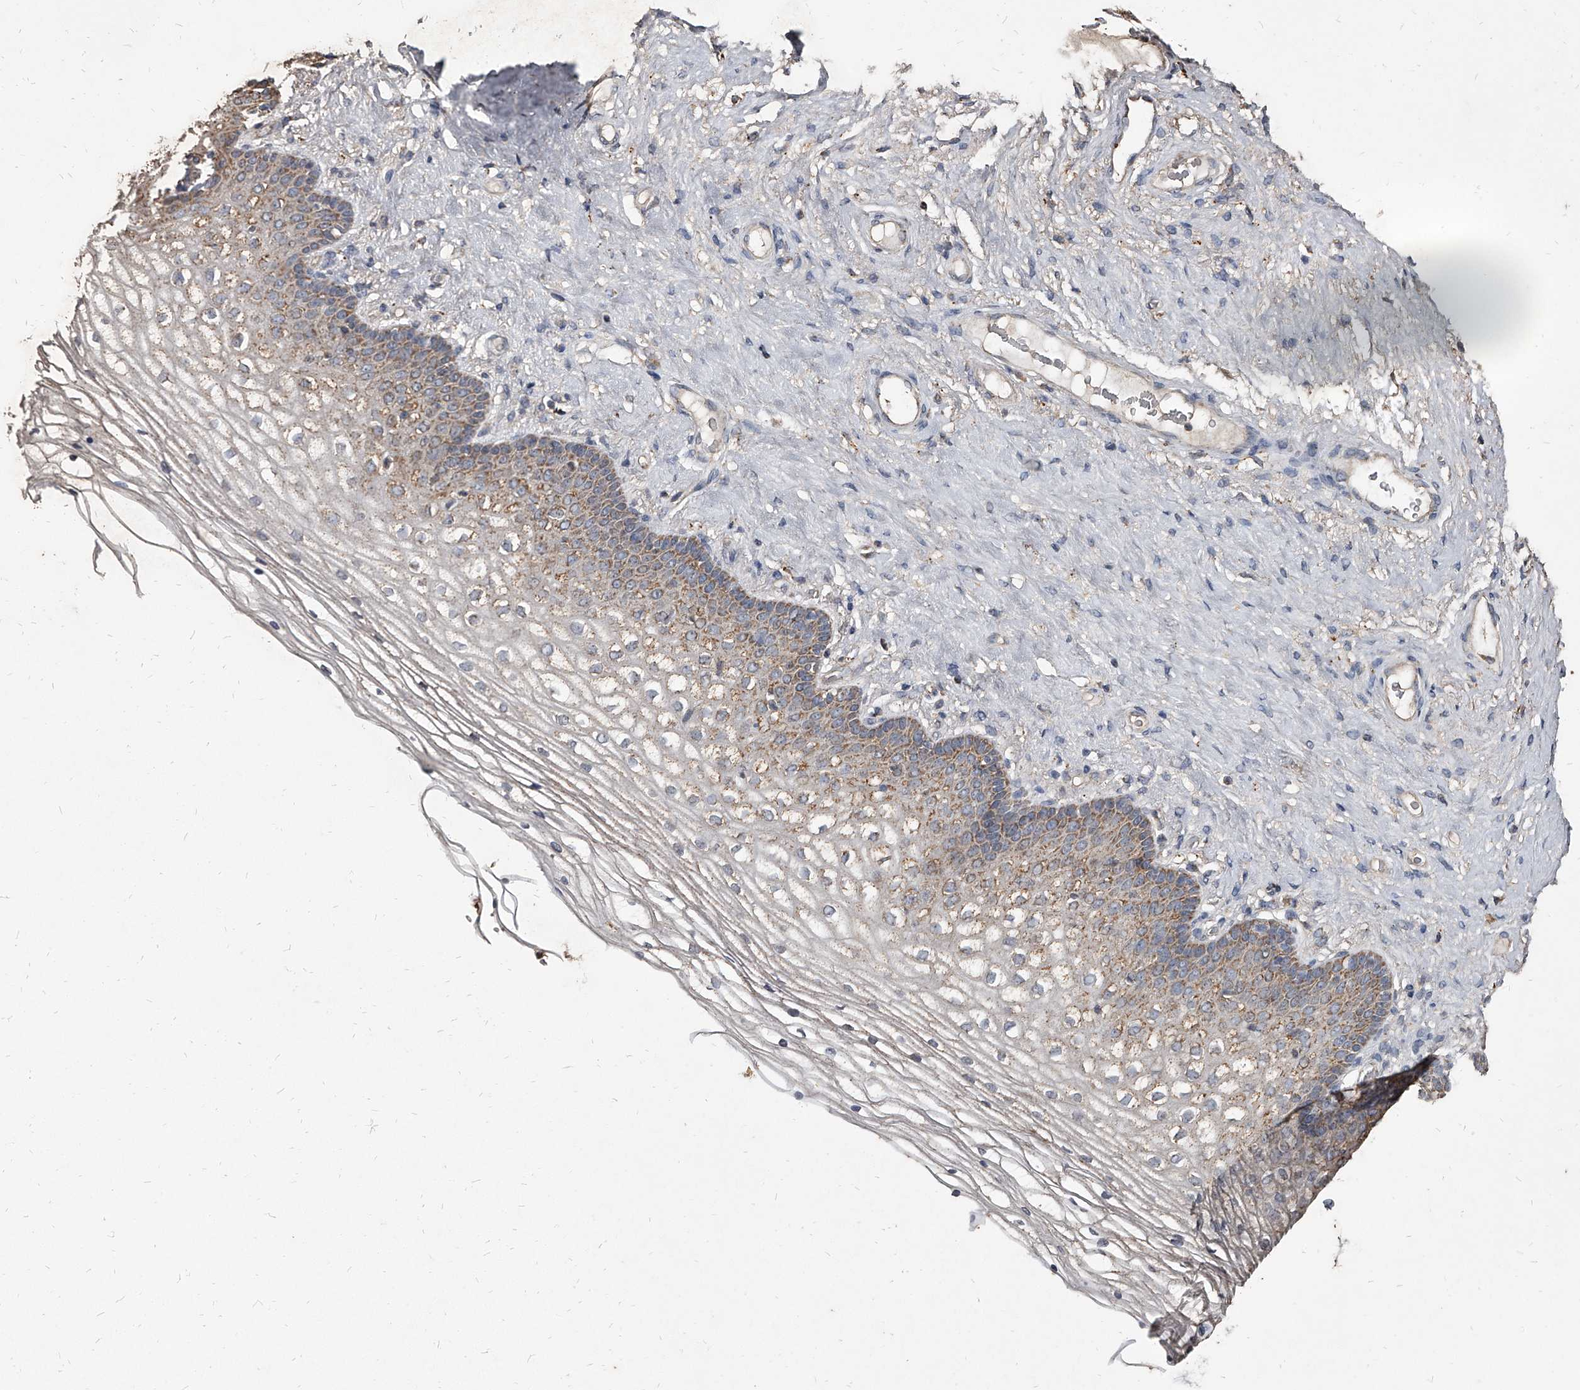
{"staining": {"intensity": "moderate", "quantity": "25%-75%", "location": "cytoplasmic/membranous"}, "tissue": "vagina", "cell_type": "Squamous epithelial cells", "image_type": "normal", "snomed": [{"axis": "morphology", "description": "Normal tissue, NOS"}, {"axis": "topography", "description": "Vagina"}], "caption": "About 25%-75% of squamous epithelial cells in normal human vagina reveal moderate cytoplasmic/membranous protein expression as visualized by brown immunohistochemical staining.", "gene": "GPR183", "patient": {"sex": "female", "age": 60}}